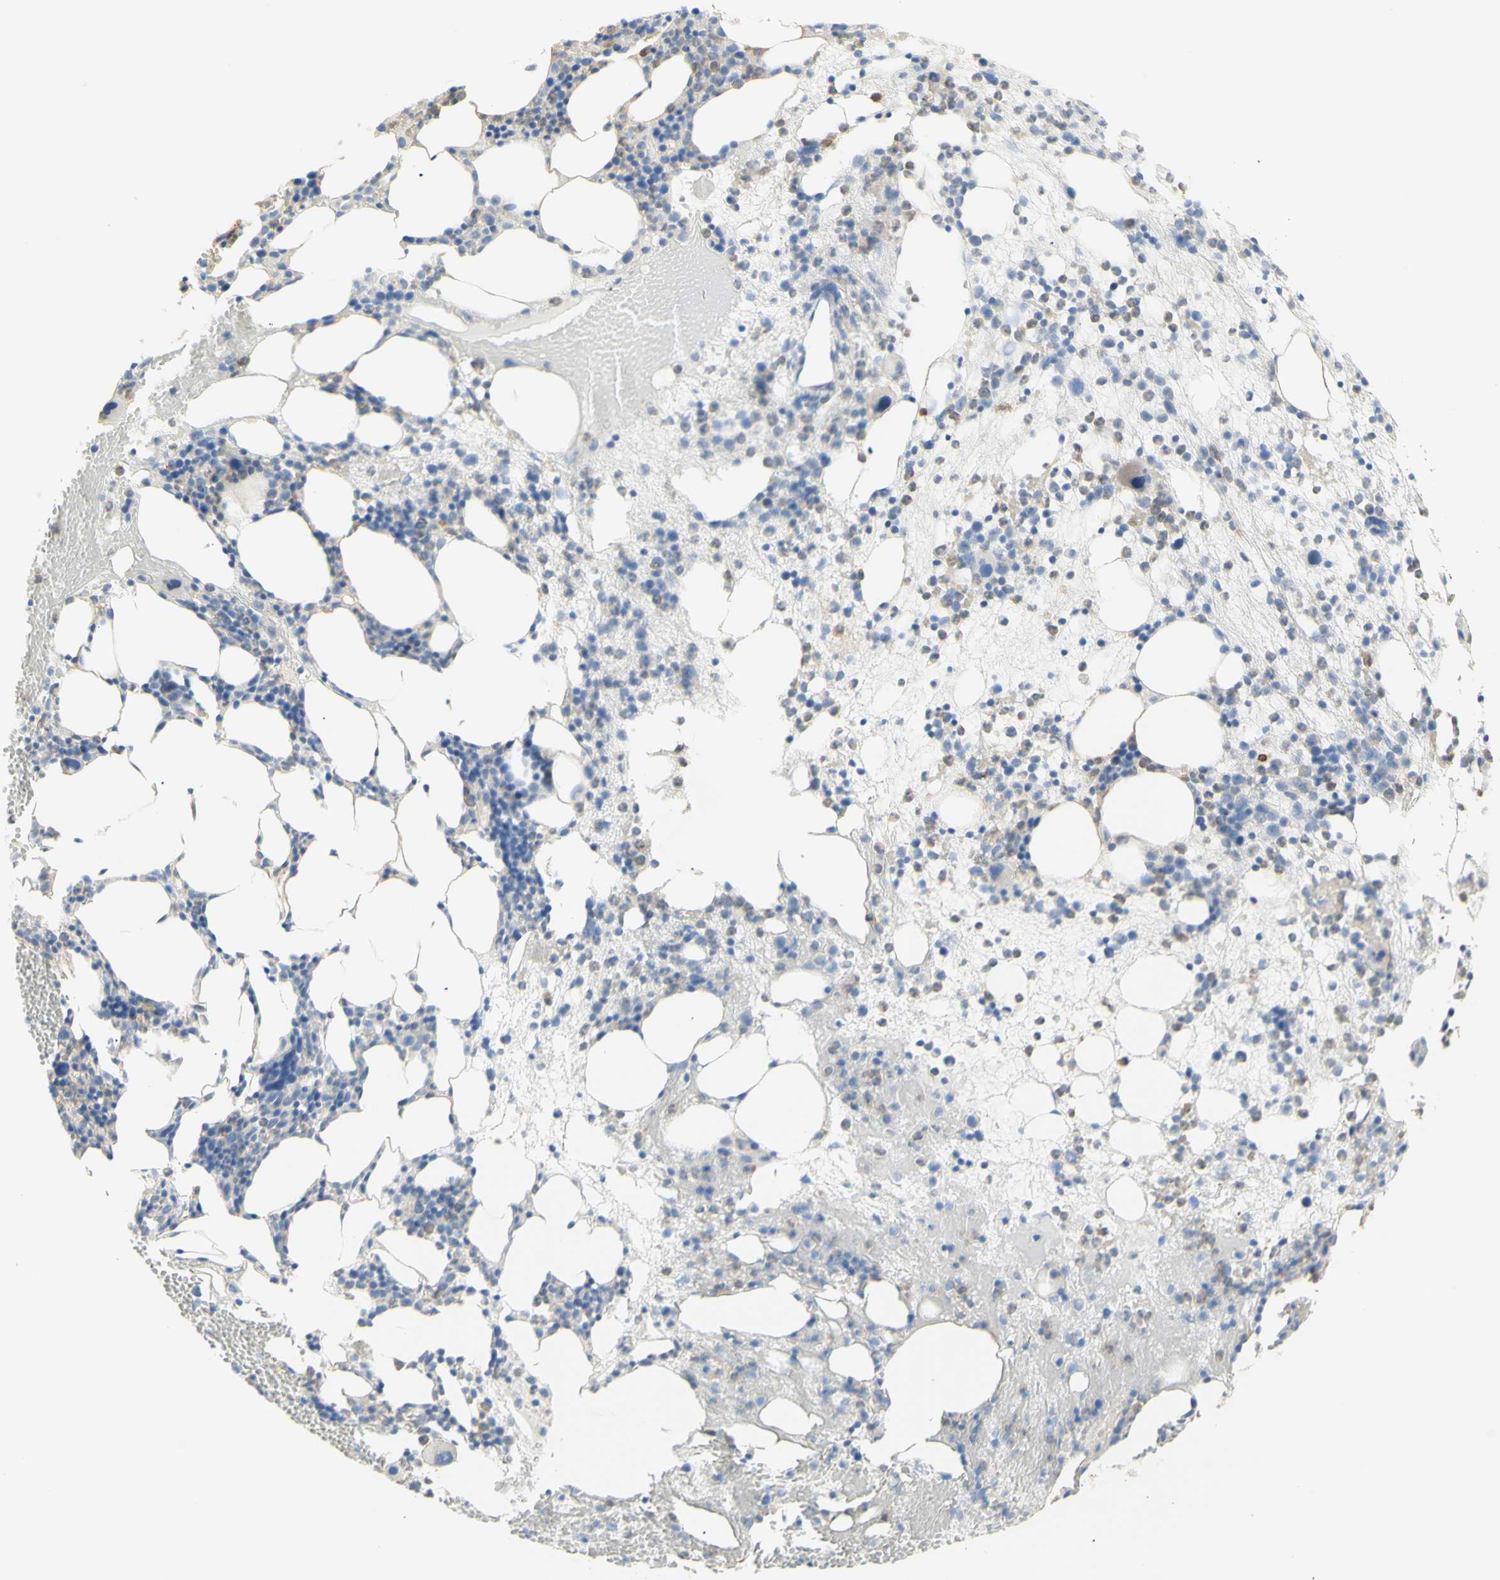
{"staining": {"intensity": "moderate", "quantity": "<25%", "location": "cytoplasmic/membranous"}, "tissue": "bone marrow", "cell_type": "Hematopoietic cells", "image_type": "normal", "snomed": [{"axis": "morphology", "description": "Normal tissue, NOS"}, {"axis": "morphology", "description": "Inflammation, NOS"}, {"axis": "topography", "description": "Bone marrow"}], "caption": "Unremarkable bone marrow shows moderate cytoplasmic/membranous expression in approximately <25% of hematopoietic cells, visualized by immunohistochemistry. (Stains: DAB in brown, nuclei in blue, Microscopy: brightfield microscopy at high magnification).", "gene": "B4GALNT3", "patient": {"sex": "female", "age": 79}}